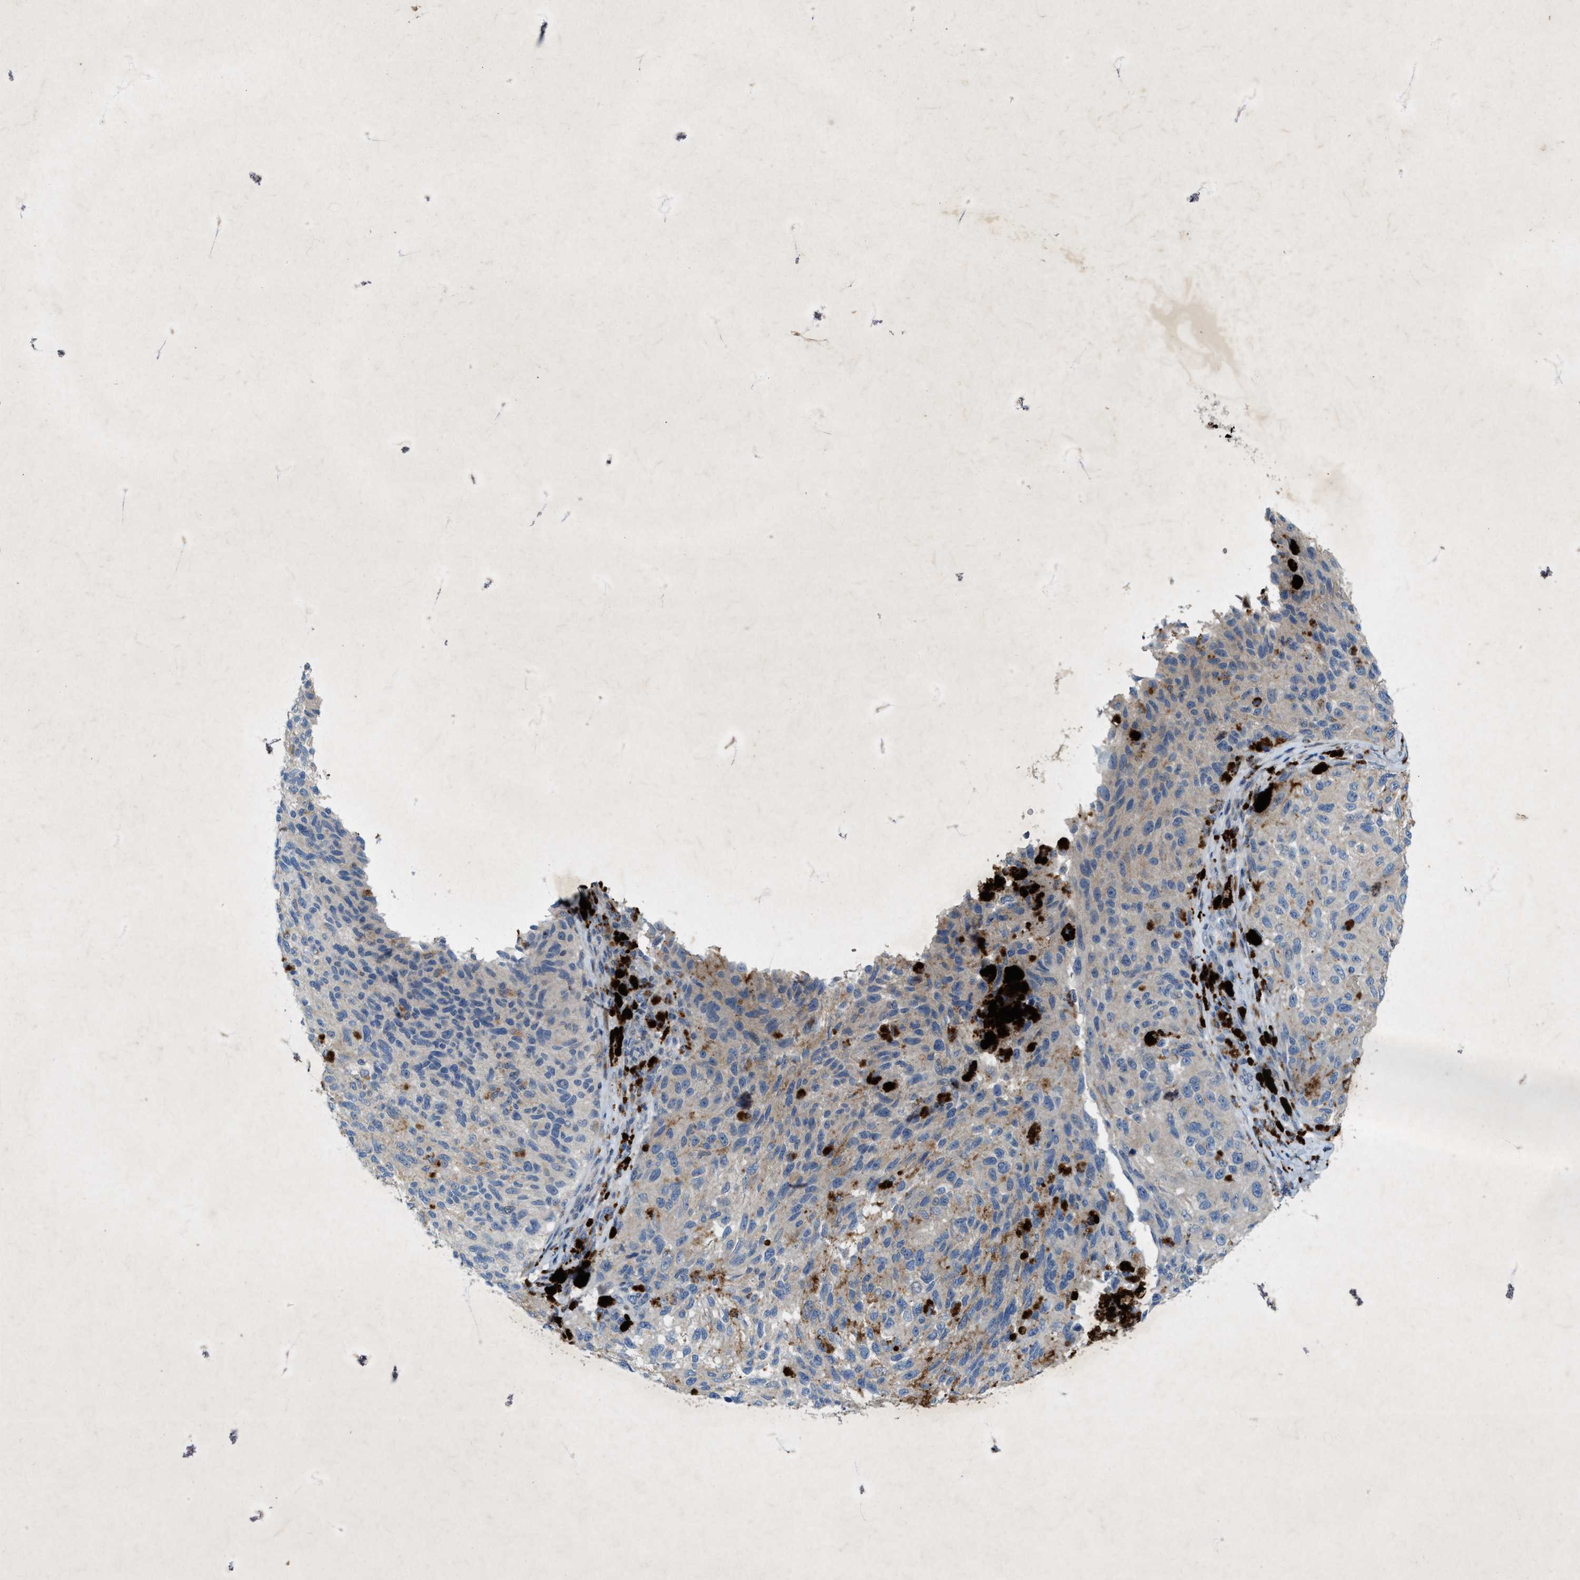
{"staining": {"intensity": "negative", "quantity": "none", "location": "none"}, "tissue": "melanoma", "cell_type": "Tumor cells", "image_type": "cancer", "snomed": [{"axis": "morphology", "description": "Malignant melanoma, NOS"}, {"axis": "topography", "description": "Skin"}], "caption": "Tumor cells show no significant positivity in malignant melanoma.", "gene": "URGCP", "patient": {"sex": "female", "age": 73}}